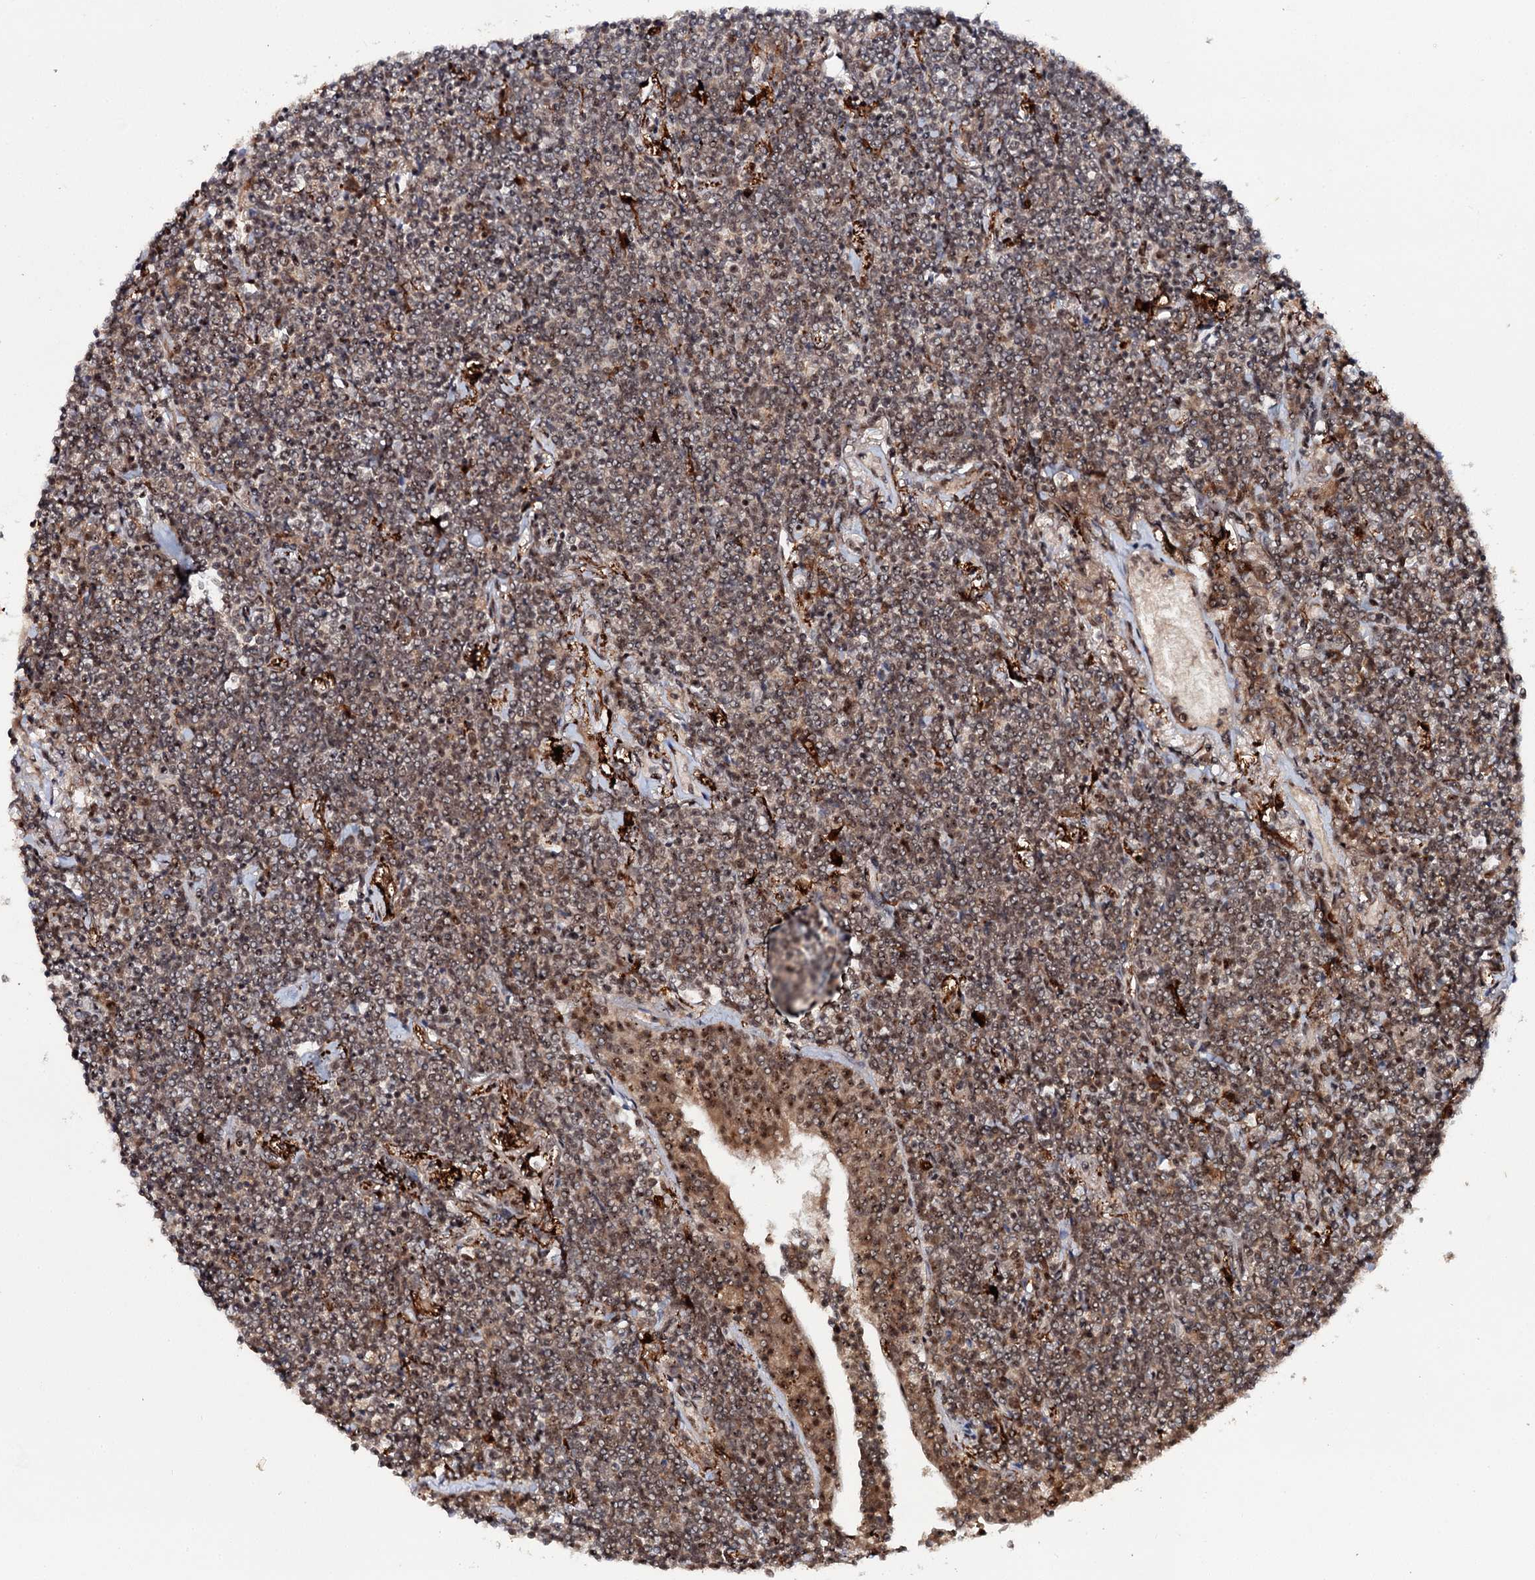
{"staining": {"intensity": "moderate", "quantity": ">75%", "location": "nuclear"}, "tissue": "lymphoma", "cell_type": "Tumor cells", "image_type": "cancer", "snomed": [{"axis": "morphology", "description": "Malignant lymphoma, non-Hodgkin's type, Low grade"}, {"axis": "topography", "description": "Lung"}], "caption": "Immunohistochemical staining of low-grade malignant lymphoma, non-Hodgkin's type shows medium levels of moderate nuclear positivity in about >75% of tumor cells. (DAB IHC with brightfield microscopy, high magnification).", "gene": "BUD13", "patient": {"sex": "female", "age": 71}}